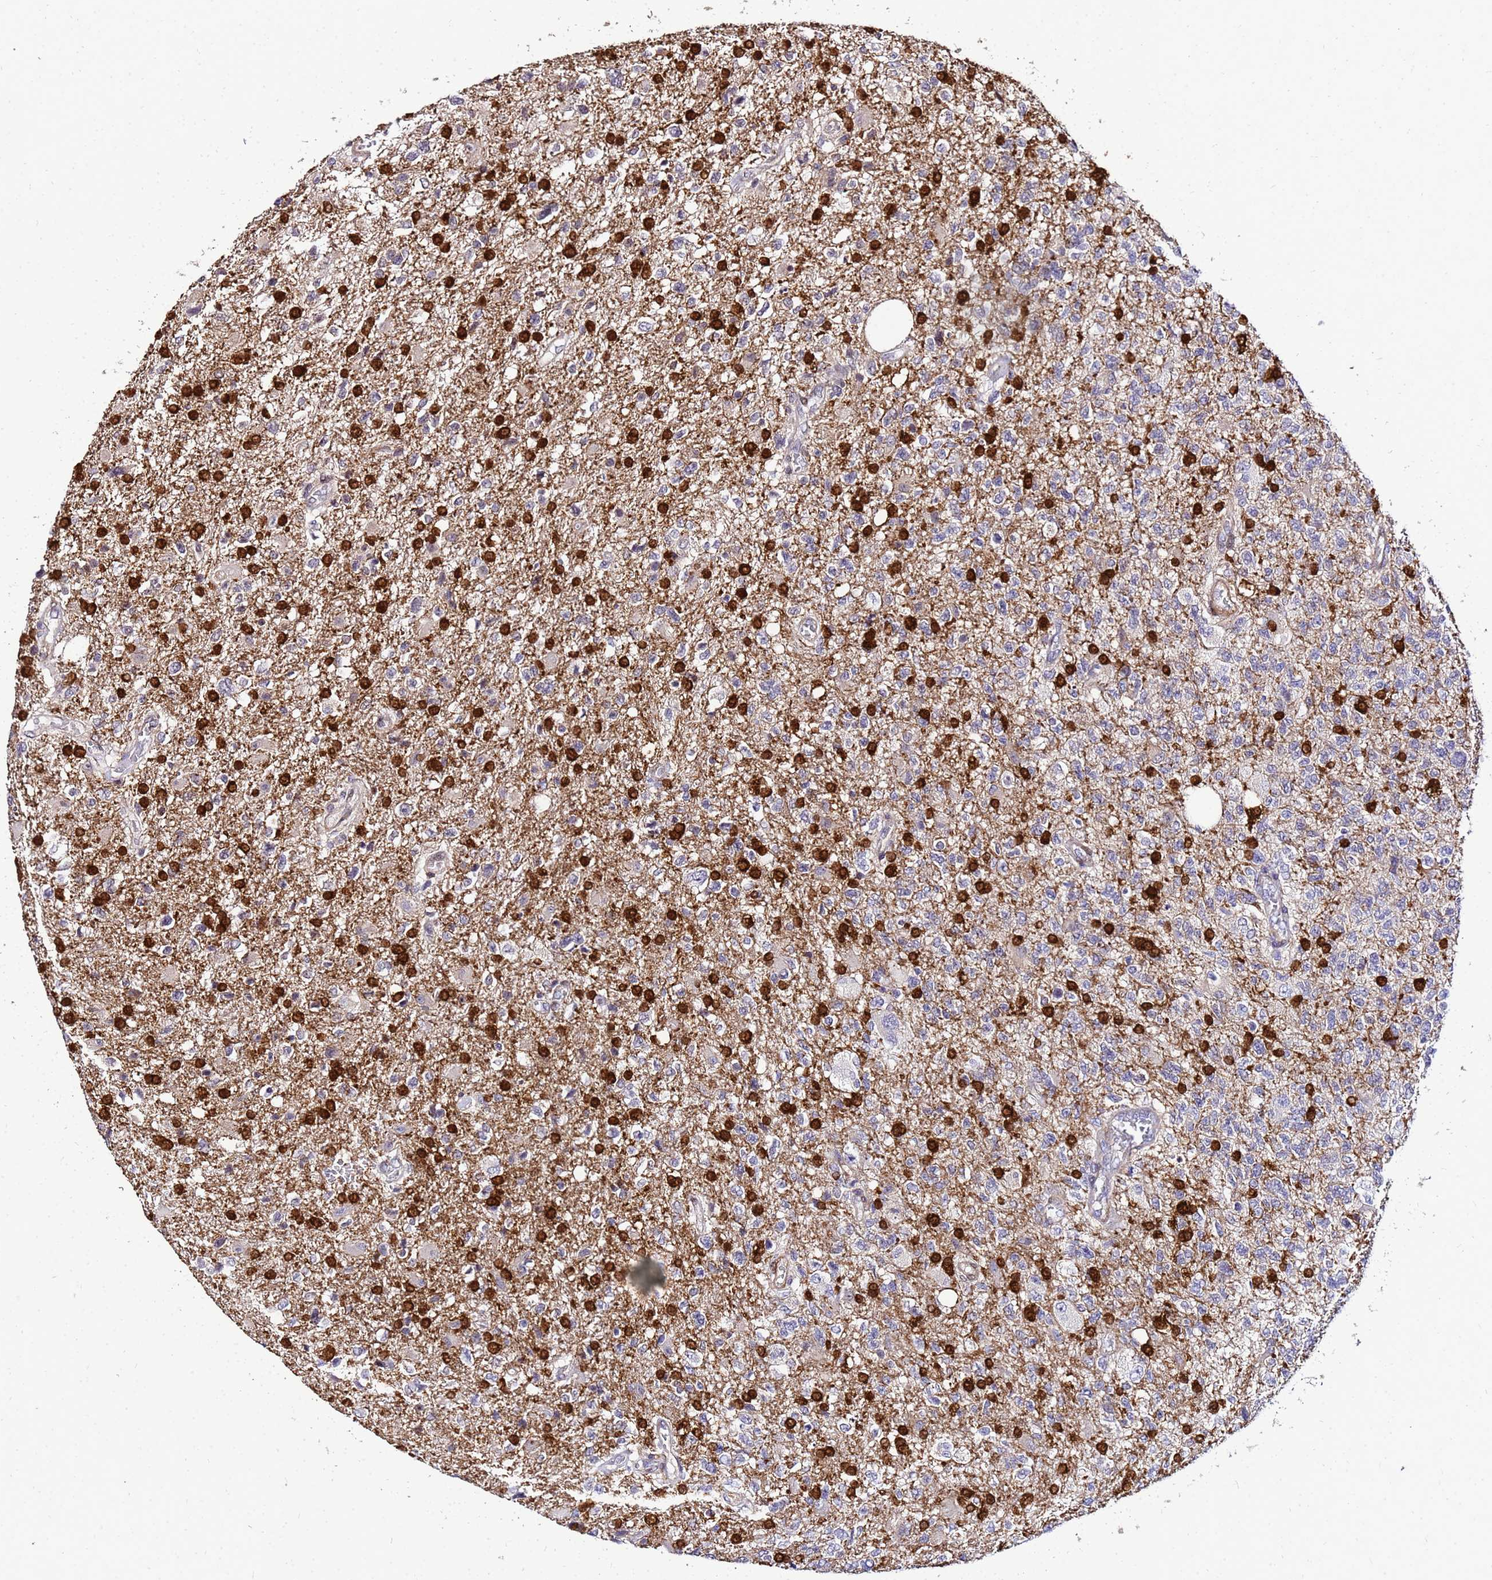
{"staining": {"intensity": "strong", "quantity": "25%-75%", "location": "nuclear"}, "tissue": "glioma", "cell_type": "Tumor cells", "image_type": "cancer", "snomed": [{"axis": "morphology", "description": "Glioma, malignant, High grade"}, {"axis": "topography", "description": "Brain"}], "caption": "Human glioma stained with a protein marker exhibits strong staining in tumor cells.", "gene": "DBNDD2", "patient": {"sex": "male", "age": 56}}